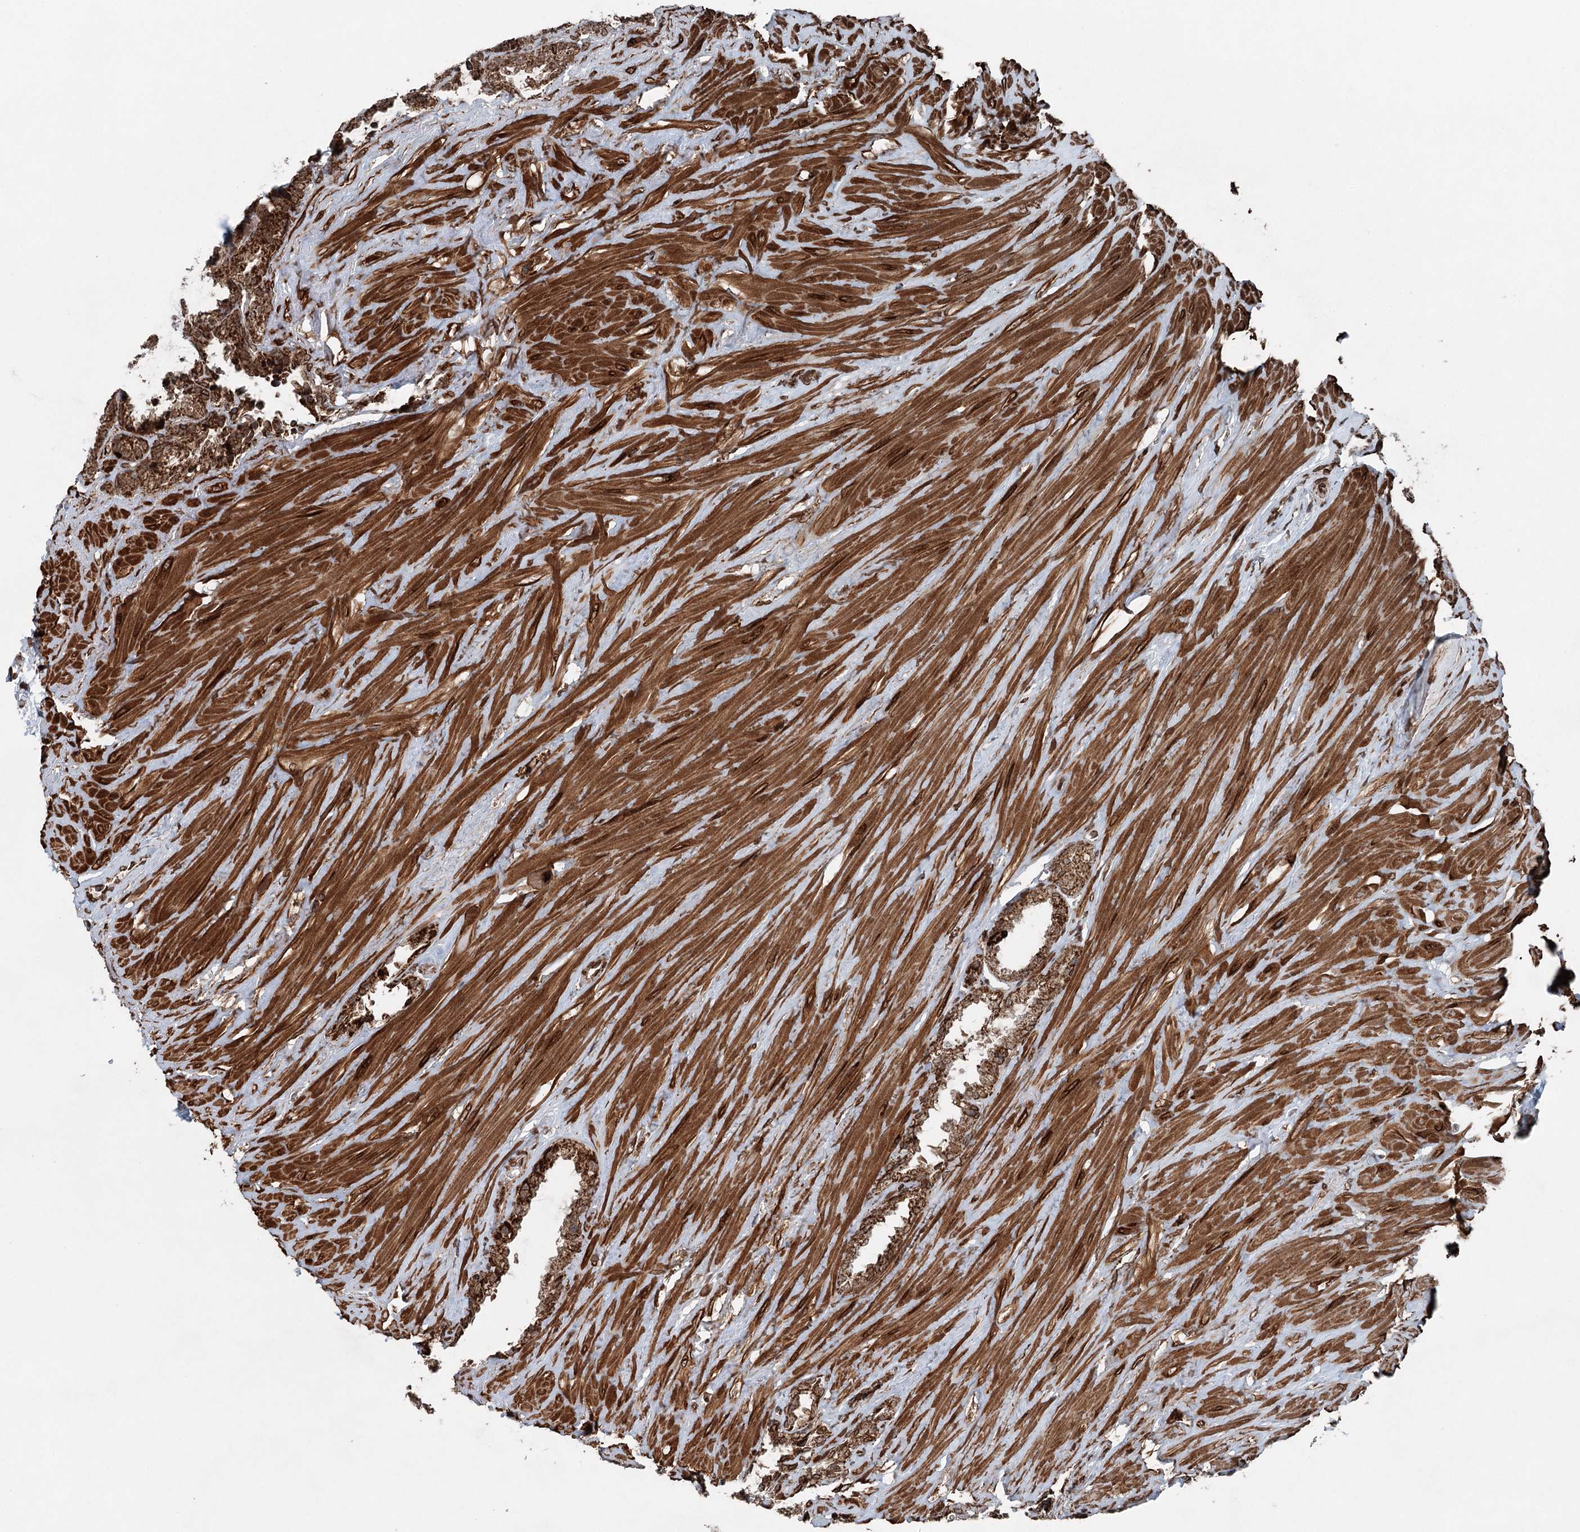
{"staining": {"intensity": "strong", "quantity": ">75%", "location": "cytoplasmic/membranous"}, "tissue": "seminal vesicle", "cell_type": "Glandular cells", "image_type": "normal", "snomed": [{"axis": "morphology", "description": "Normal tissue, NOS"}, {"axis": "topography", "description": "Seminal veicle"}], "caption": "Brown immunohistochemical staining in normal human seminal vesicle exhibits strong cytoplasmic/membranous staining in about >75% of glandular cells.", "gene": "BCKDHA", "patient": {"sex": "male", "age": 46}}